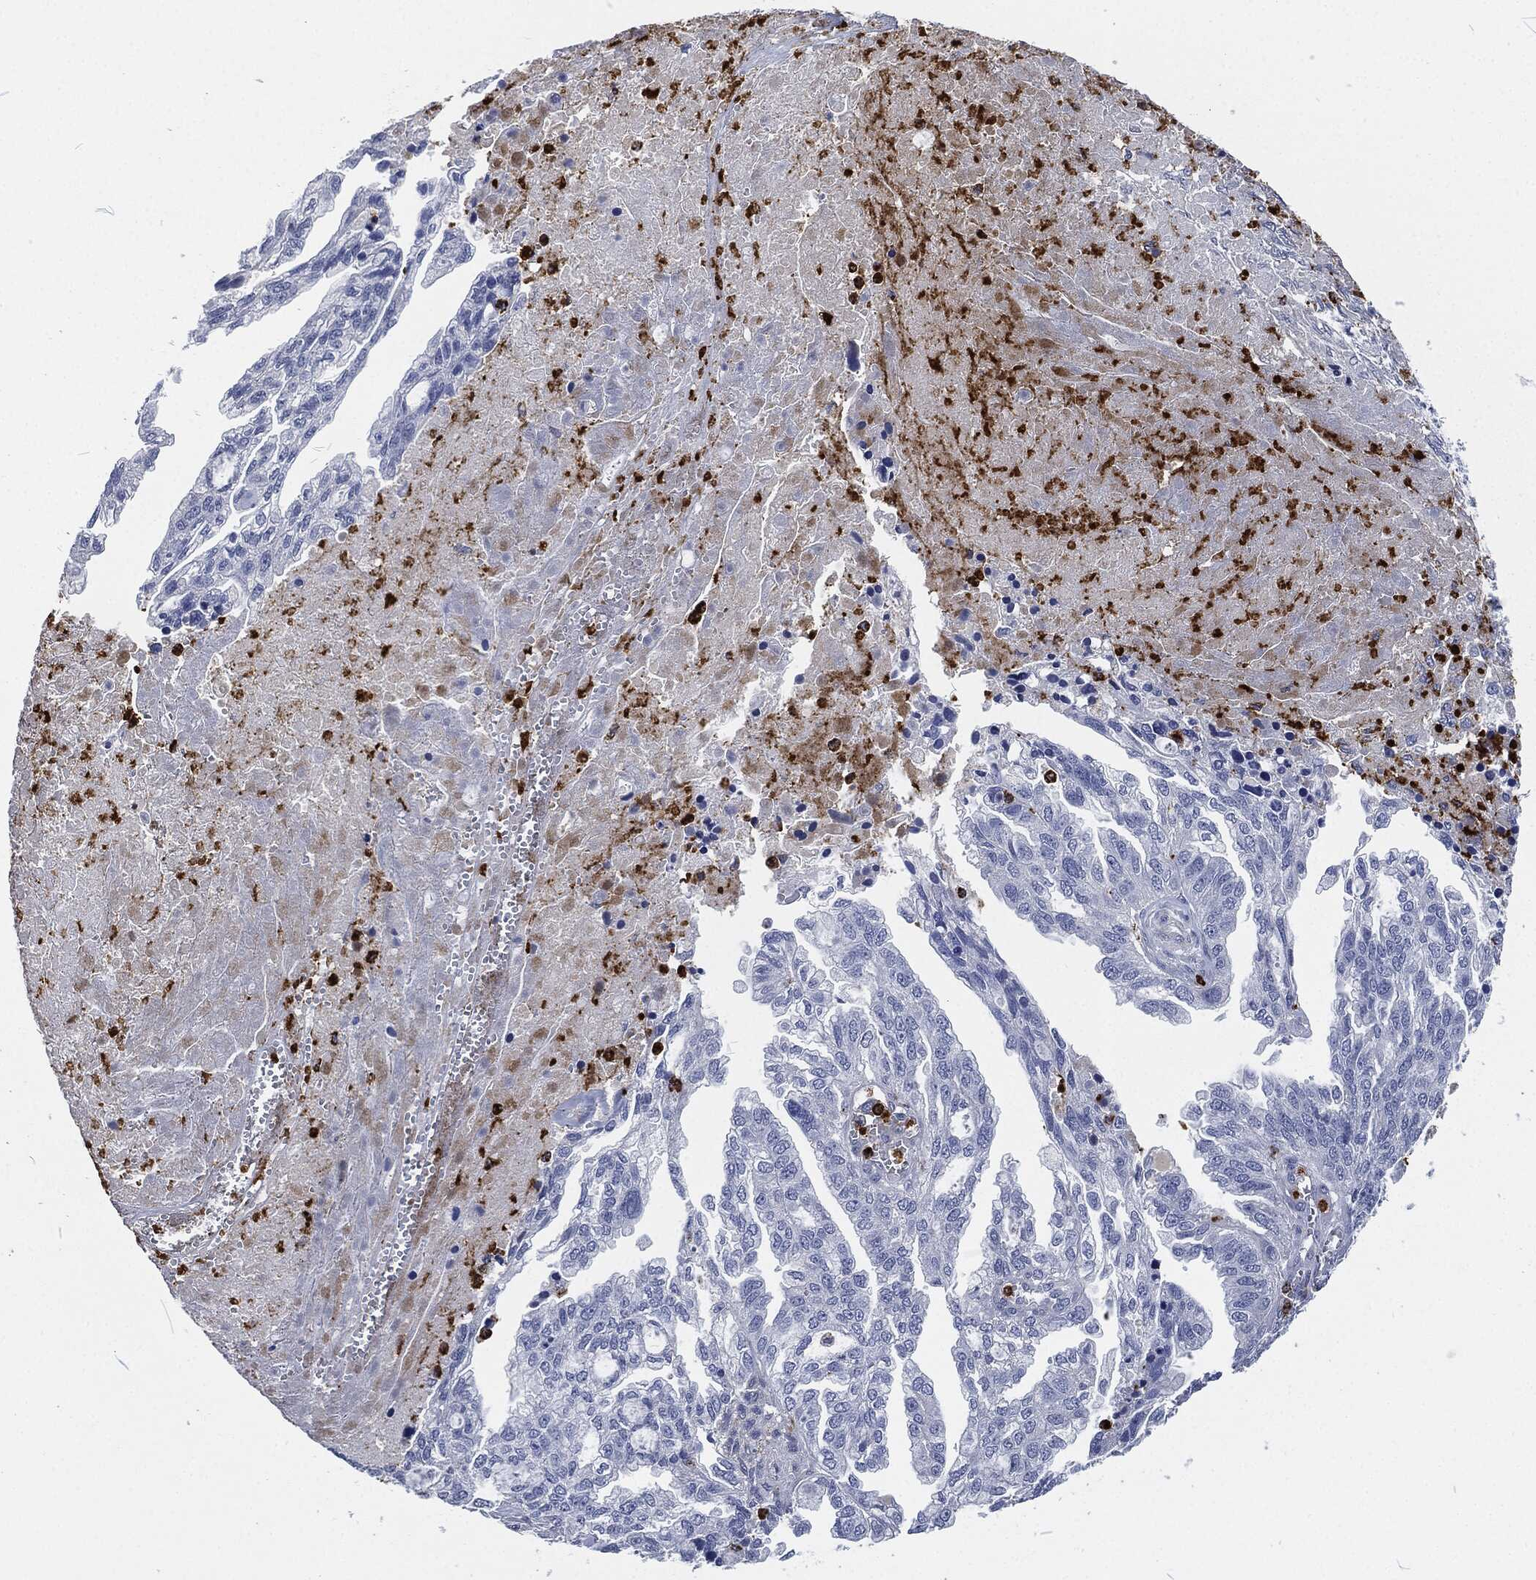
{"staining": {"intensity": "negative", "quantity": "none", "location": "none"}, "tissue": "ovarian cancer", "cell_type": "Tumor cells", "image_type": "cancer", "snomed": [{"axis": "morphology", "description": "Cystadenocarcinoma, serous, NOS"}, {"axis": "topography", "description": "Ovary"}], "caption": "The image exhibits no staining of tumor cells in serous cystadenocarcinoma (ovarian).", "gene": "MPO", "patient": {"sex": "female", "age": 51}}